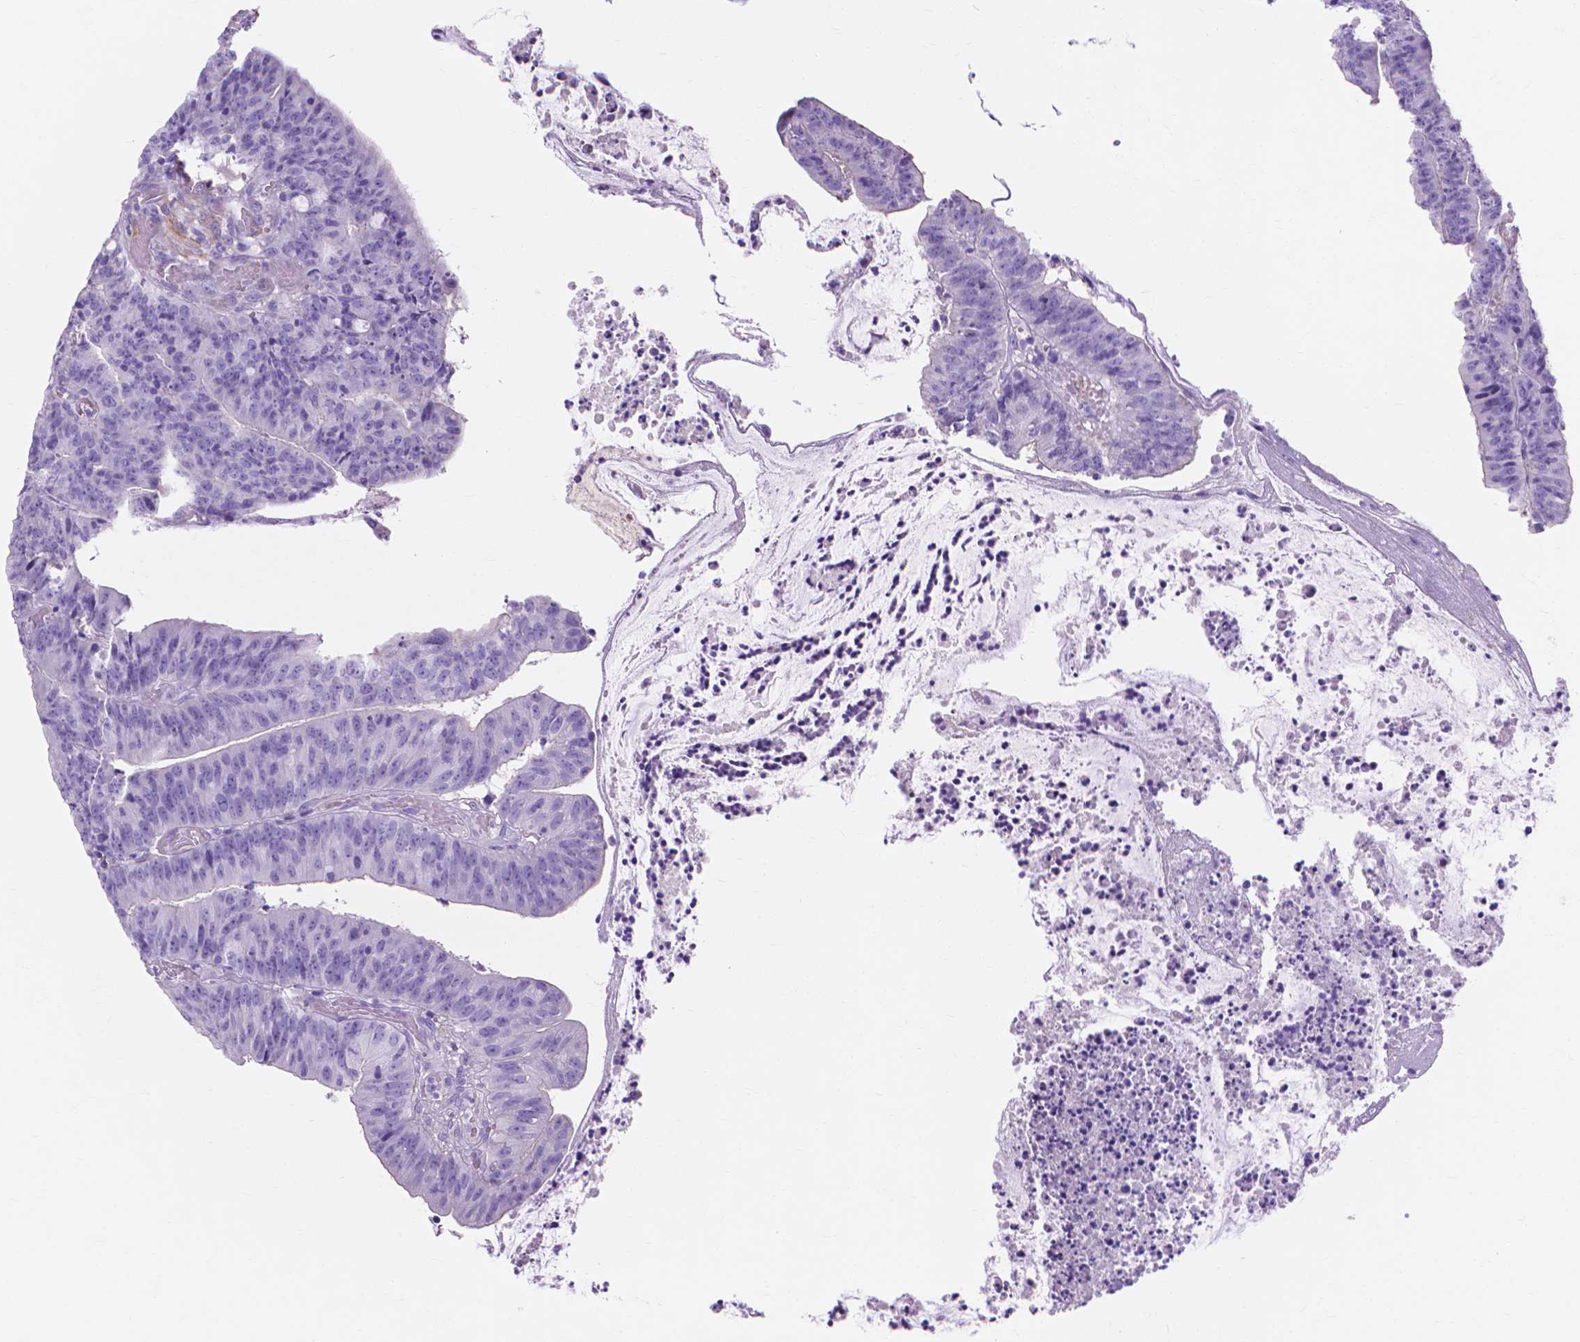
{"staining": {"intensity": "negative", "quantity": "none", "location": "none"}, "tissue": "colorectal cancer", "cell_type": "Tumor cells", "image_type": "cancer", "snomed": [{"axis": "morphology", "description": "Adenocarcinoma, NOS"}, {"axis": "topography", "description": "Colon"}], "caption": "Colorectal adenocarcinoma was stained to show a protein in brown. There is no significant staining in tumor cells.", "gene": "MBLAC1", "patient": {"sex": "female", "age": 78}}